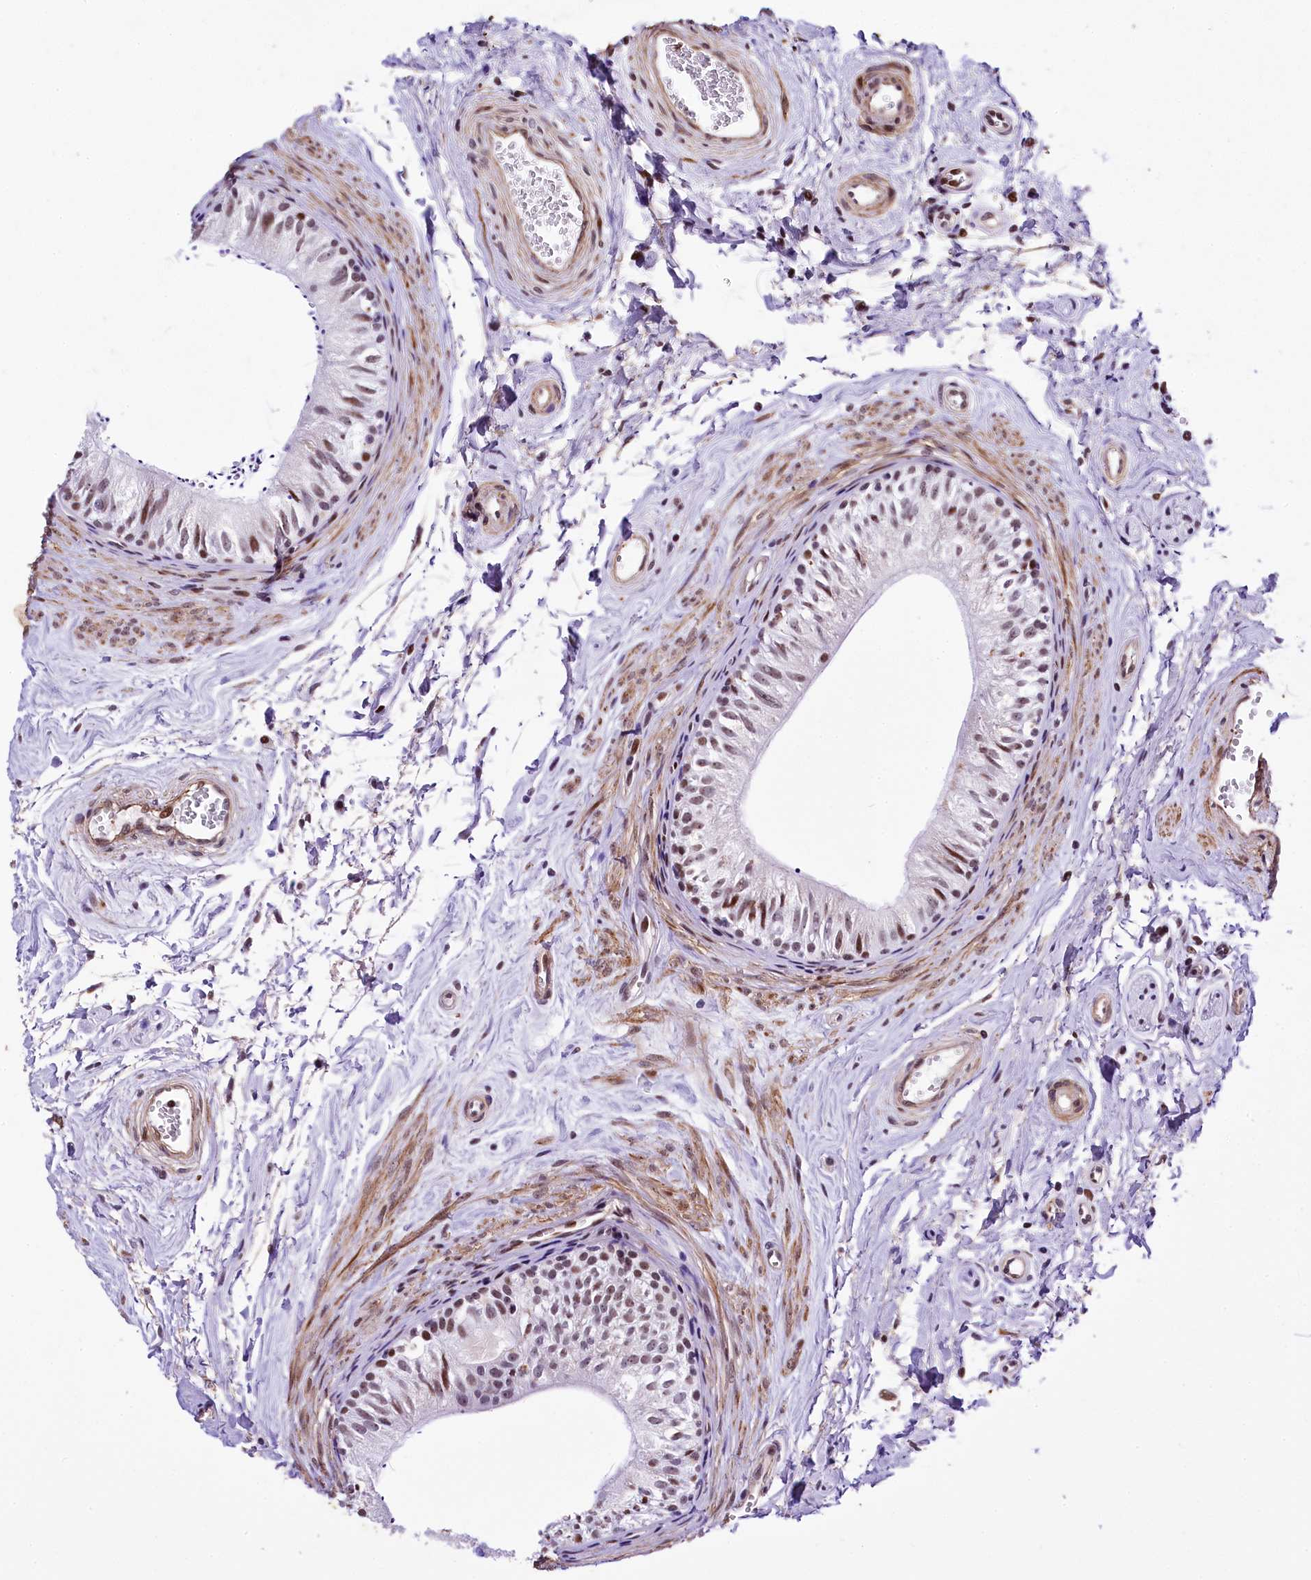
{"staining": {"intensity": "moderate", "quantity": "<25%", "location": "nuclear"}, "tissue": "epididymis", "cell_type": "Glandular cells", "image_type": "normal", "snomed": [{"axis": "morphology", "description": "Normal tissue, NOS"}, {"axis": "topography", "description": "Epididymis"}], "caption": "IHC histopathology image of normal epididymis: human epididymis stained using immunohistochemistry (IHC) displays low levels of moderate protein expression localized specifically in the nuclear of glandular cells, appearing as a nuclear brown color.", "gene": "SAMD10", "patient": {"sex": "male", "age": 56}}